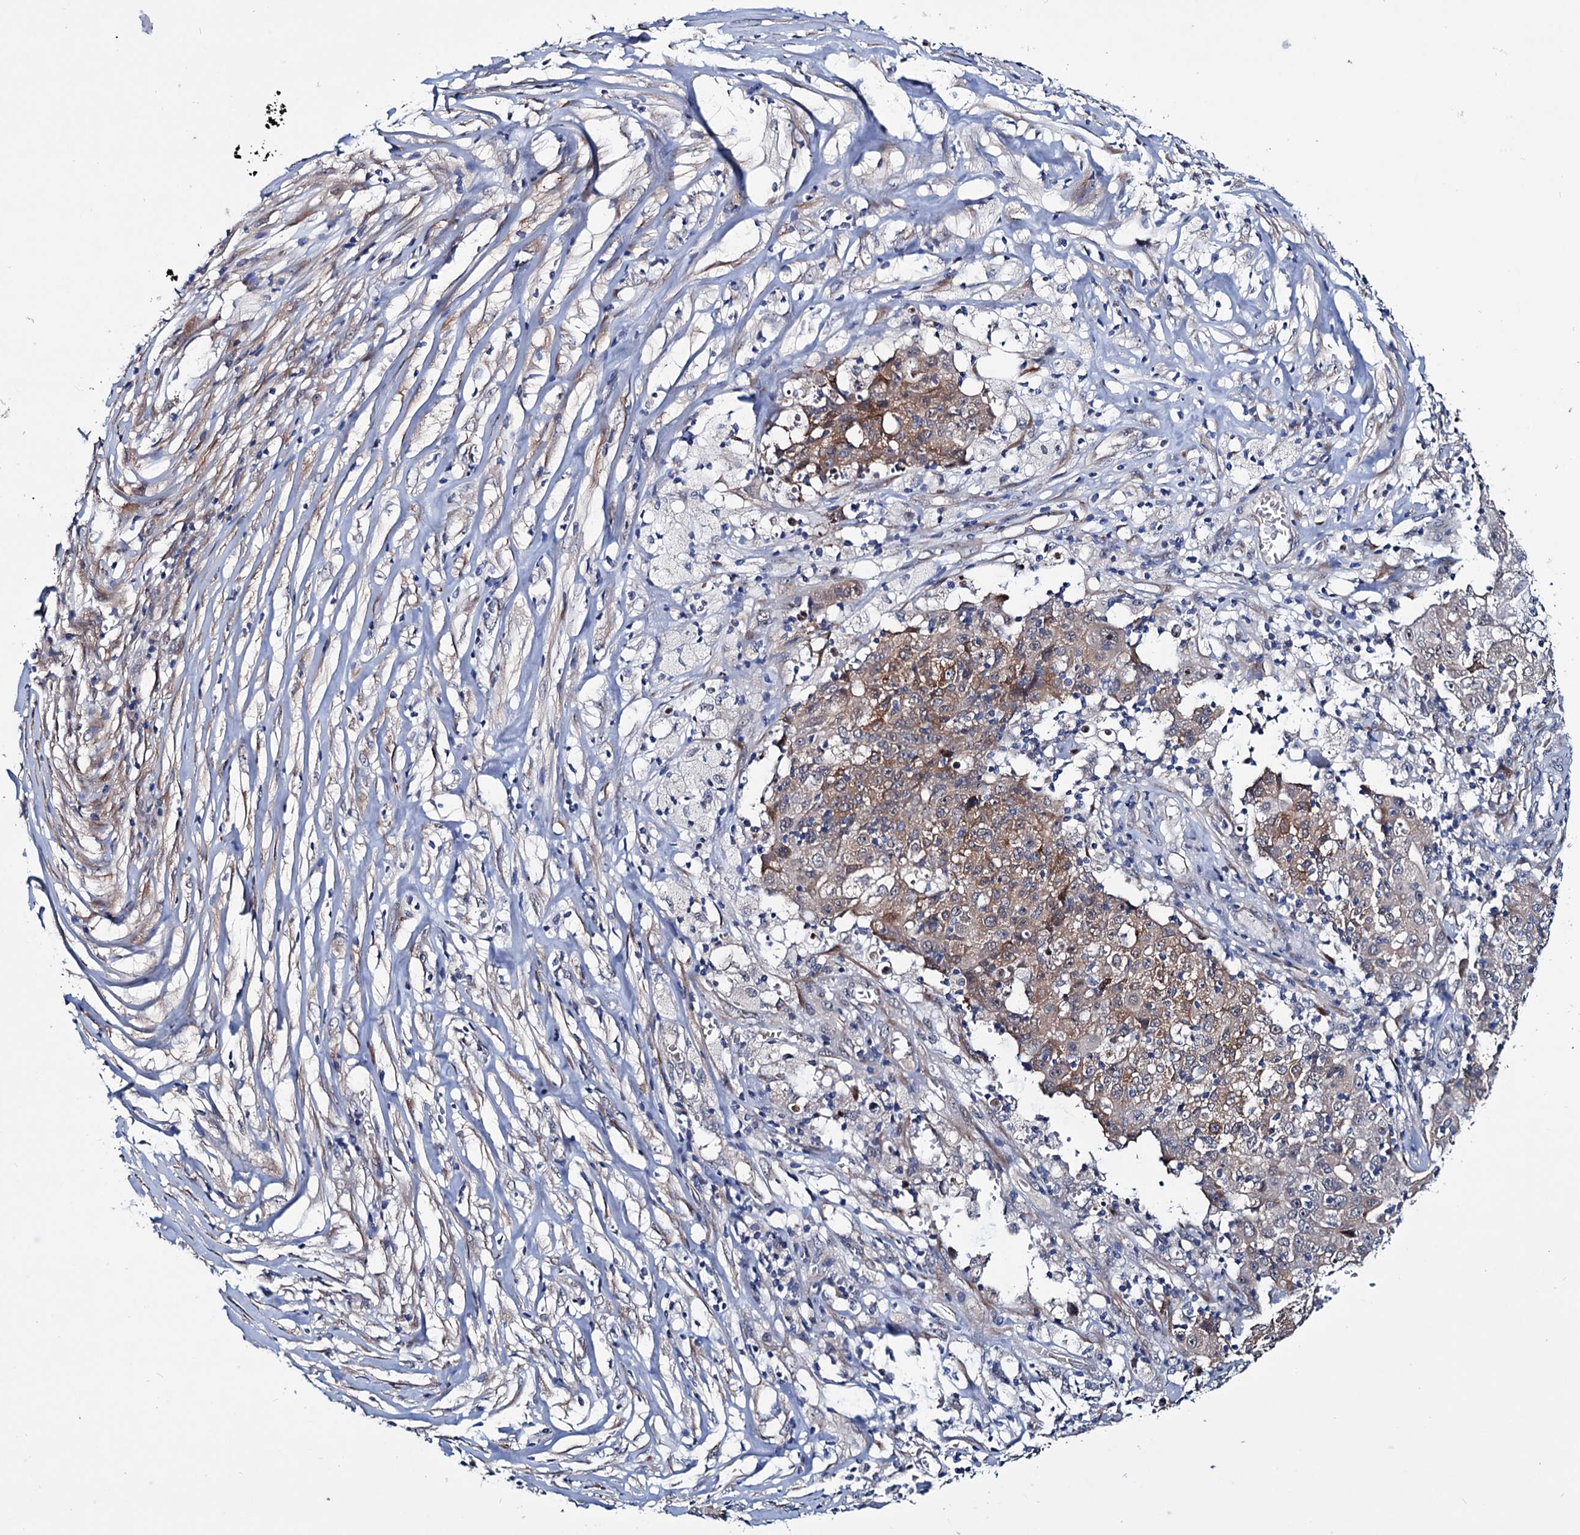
{"staining": {"intensity": "weak", "quantity": ">75%", "location": "cytoplasmic/membranous"}, "tissue": "ovarian cancer", "cell_type": "Tumor cells", "image_type": "cancer", "snomed": [{"axis": "morphology", "description": "Carcinoma, endometroid"}, {"axis": "topography", "description": "Ovary"}], "caption": "Ovarian cancer stained with immunohistochemistry (IHC) displays weak cytoplasmic/membranous expression in about >75% of tumor cells.", "gene": "EYA4", "patient": {"sex": "female", "age": 42}}